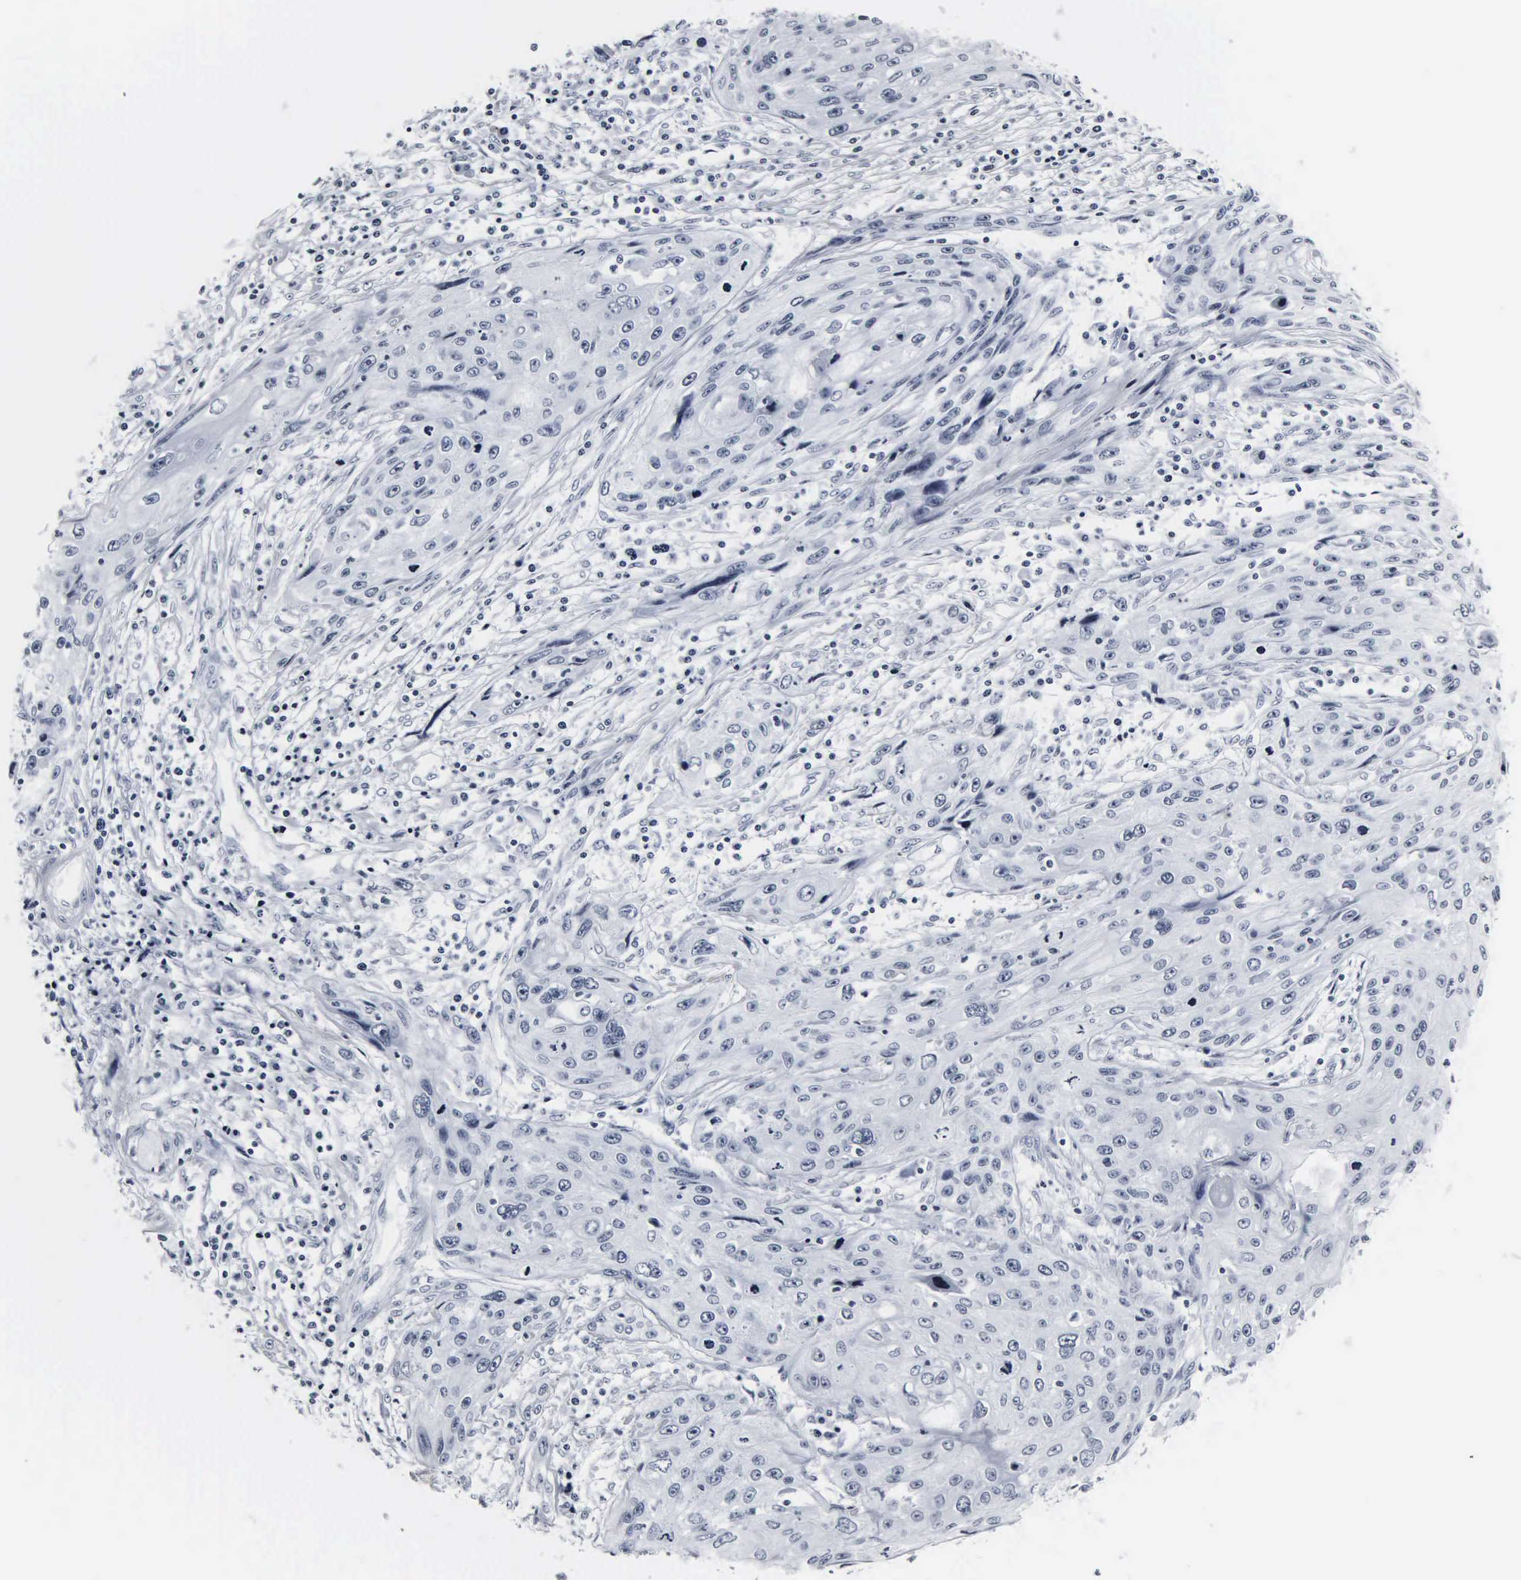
{"staining": {"intensity": "negative", "quantity": "none", "location": "none"}, "tissue": "cervical cancer", "cell_type": "Tumor cells", "image_type": "cancer", "snomed": [{"axis": "morphology", "description": "Squamous cell carcinoma, NOS"}, {"axis": "topography", "description": "Cervix"}], "caption": "A histopathology image of cervical squamous cell carcinoma stained for a protein displays no brown staining in tumor cells.", "gene": "DGCR2", "patient": {"sex": "female", "age": 32}}